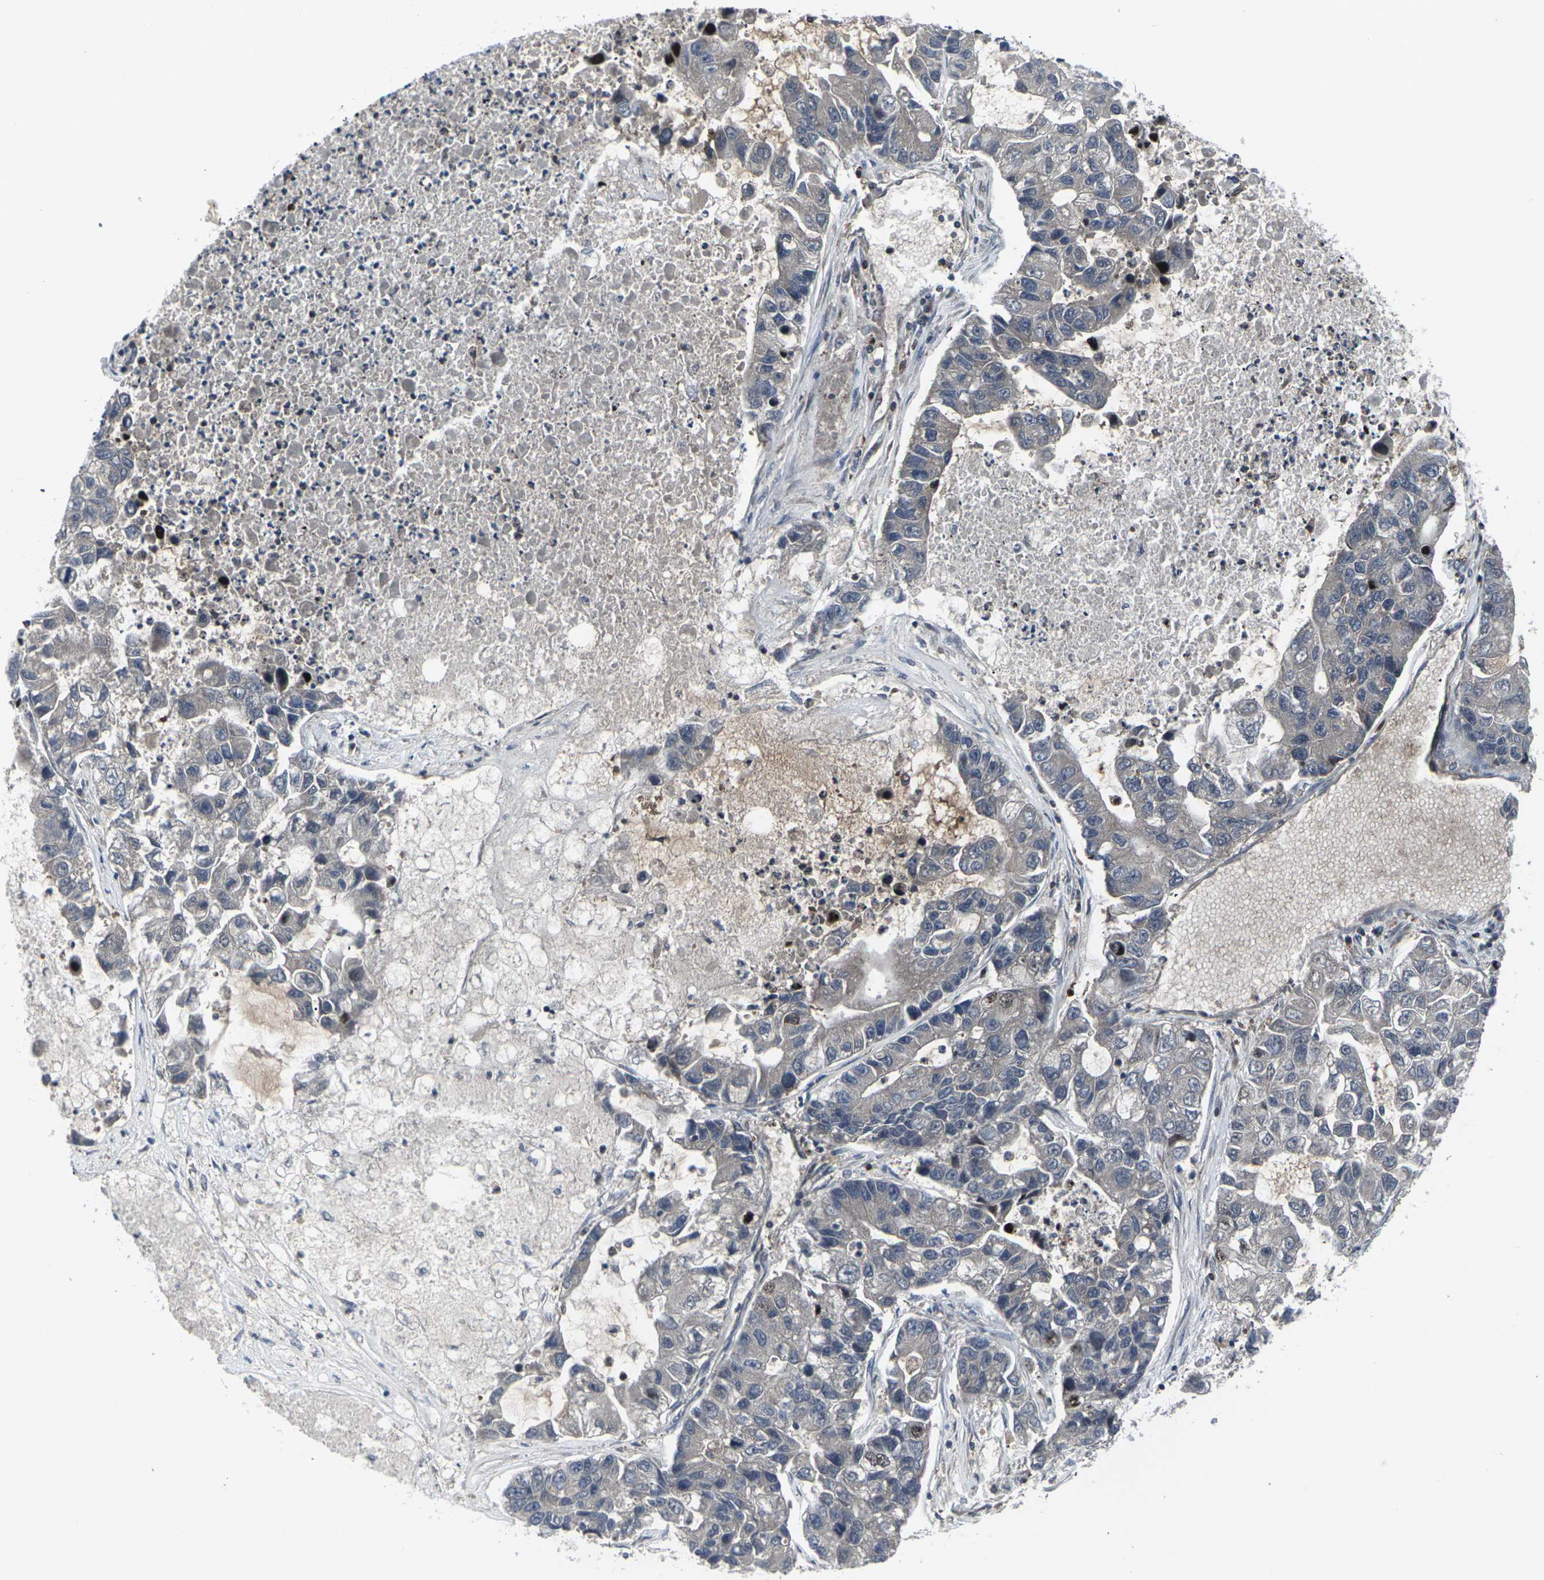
{"staining": {"intensity": "weak", "quantity": "25%-75%", "location": "cytoplasmic/membranous"}, "tissue": "lung cancer", "cell_type": "Tumor cells", "image_type": "cancer", "snomed": [{"axis": "morphology", "description": "Adenocarcinoma, NOS"}, {"axis": "topography", "description": "Lung"}], "caption": "Immunohistochemistry histopathology image of lung adenocarcinoma stained for a protein (brown), which exhibits low levels of weak cytoplasmic/membranous expression in about 25%-75% of tumor cells.", "gene": "HPRT1", "patient": {"sex": "female", "age": 51}}